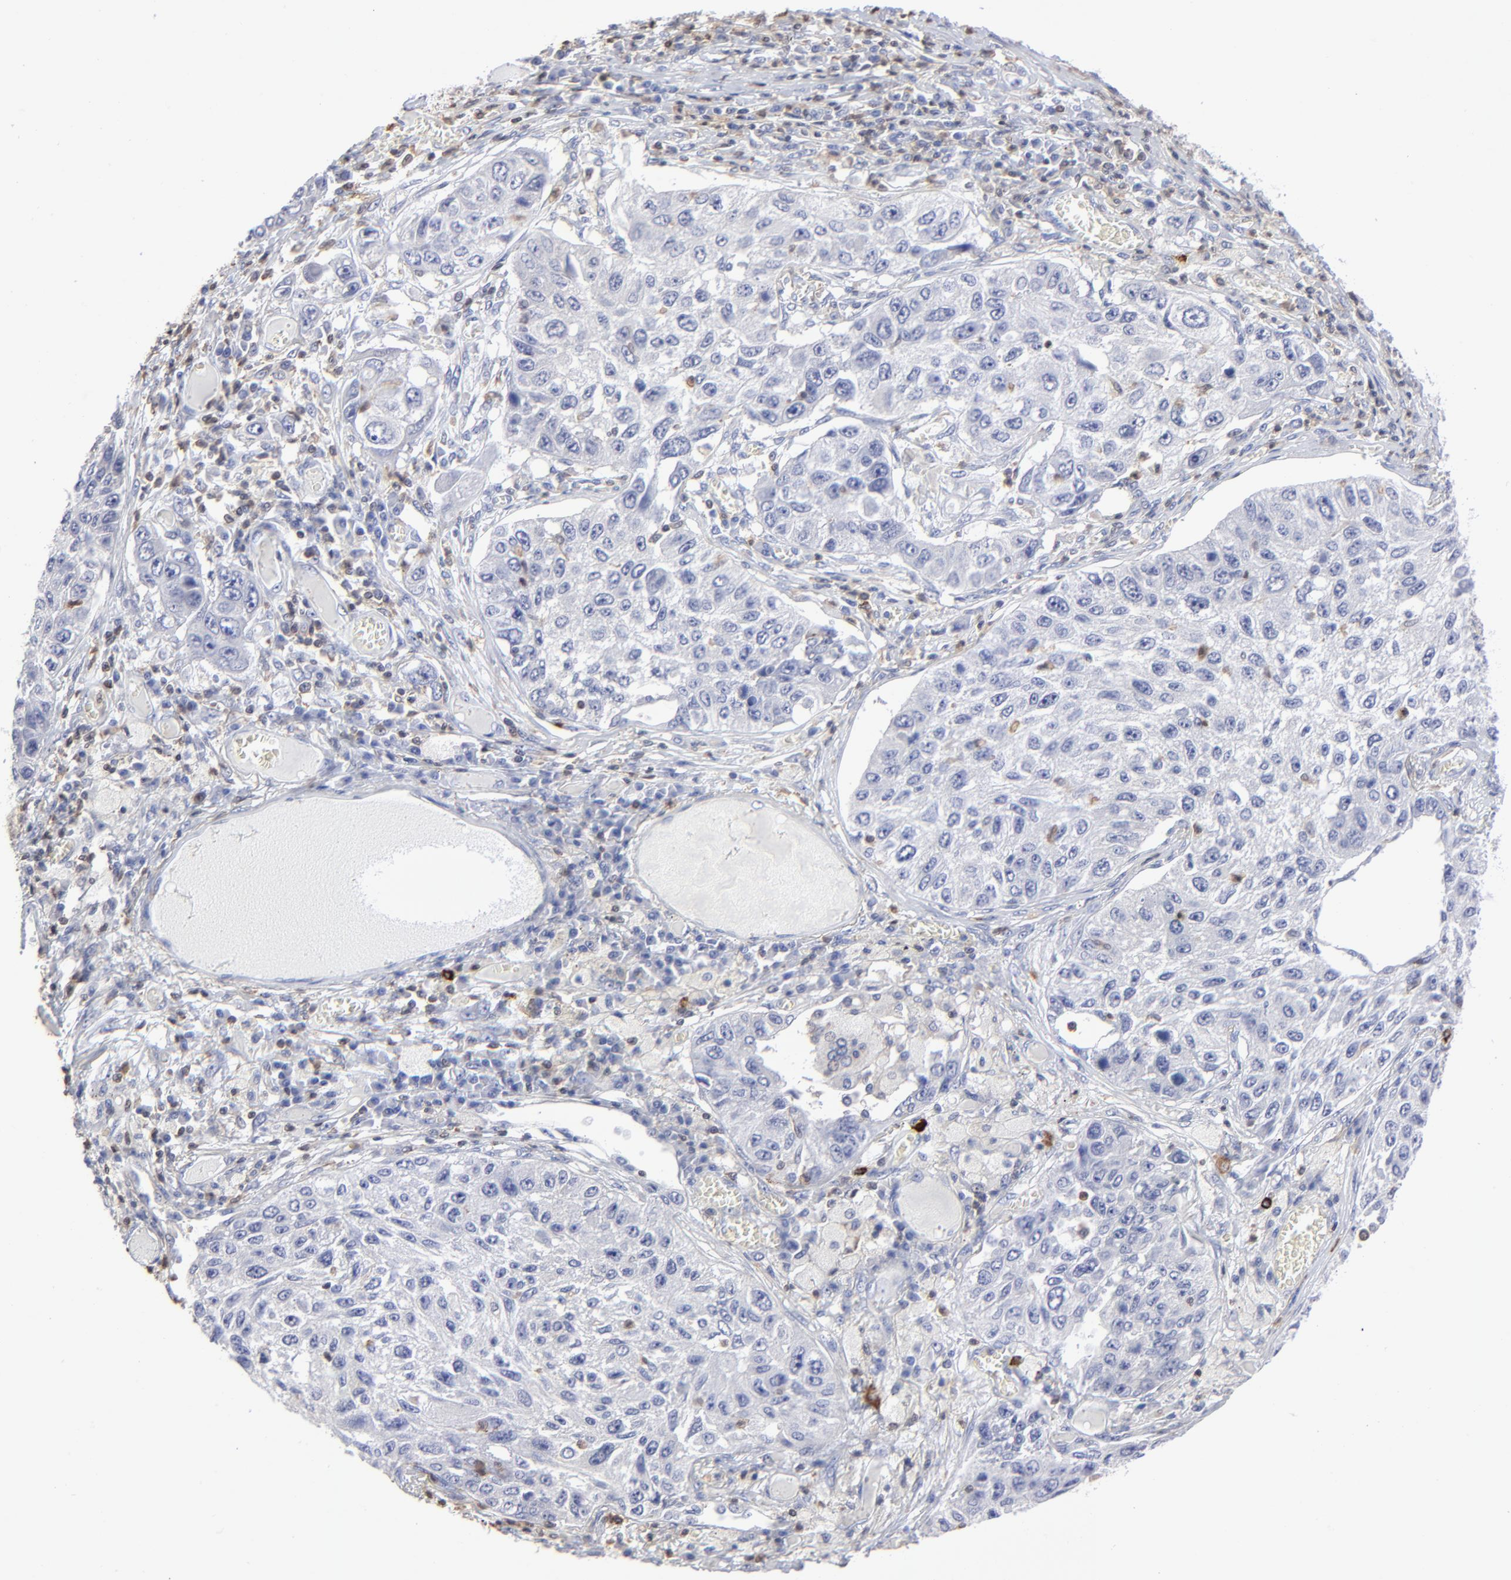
{"staining": {"intensity": "negative", "quantity": "none", "location": "none"}, "tissue": "lung cancer", "cell_type": "Tumor cells", "image_type": "cancer", "snomed": [{"axis": "morphology", "description": "Squamous cell carcinoma, NOS"}, {"axis": "topography", "description": "Lung"}], "caption": "This image is of lung cancer (squamous cell carcinoma) stained with immunohistochemistry to label a protein in brown with the nuclei are counter-stained blue. There is no positivity in tumor cells.", "gene": "TBXT", "patient": {"sex": "male", "age": 71}}